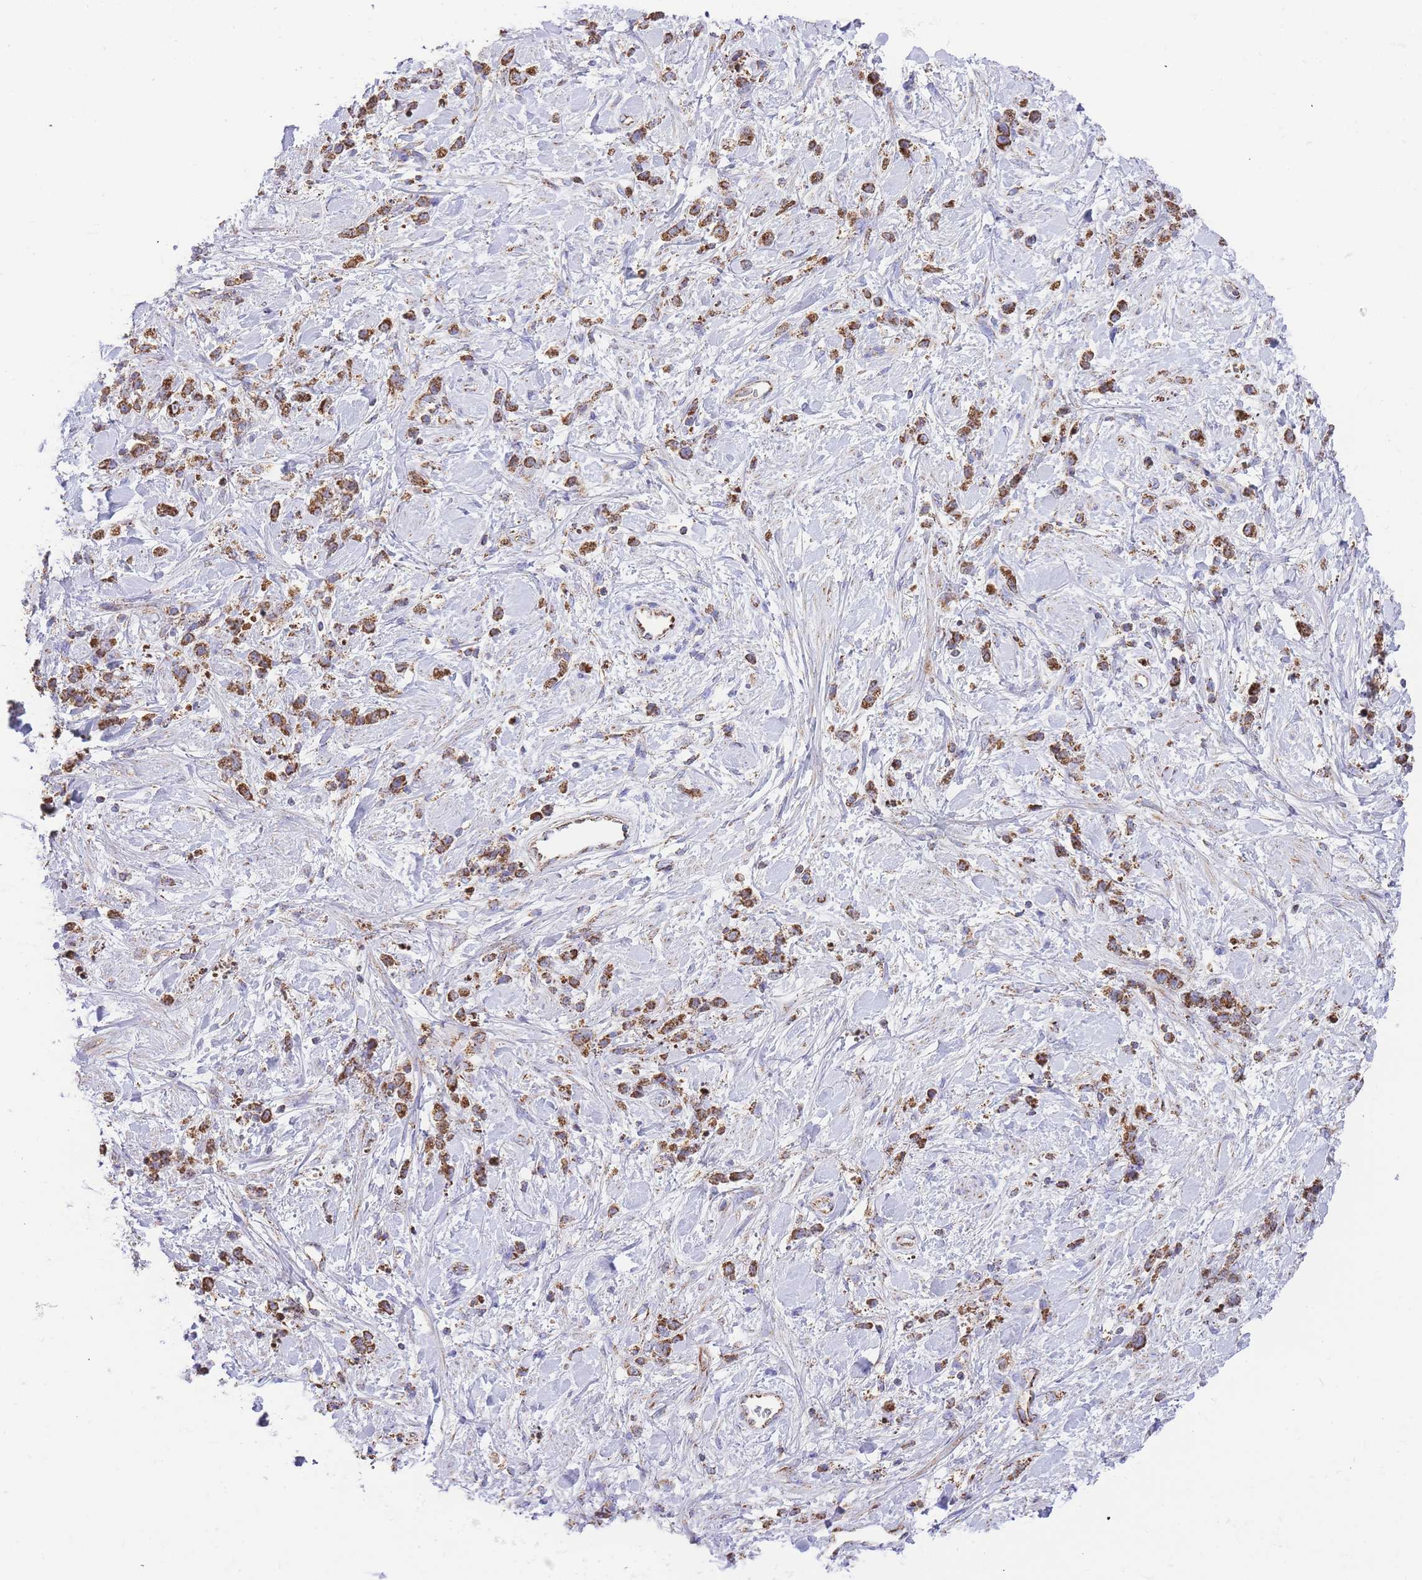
{"staining": {"intensity": "strong", "quantity": ">75%", "location": "cytoplasmic/membranous"}, "tissue": "stomach cancer", "cell_type": "Tumor cells", "image_type": "cancer", "snomed": [{"axis": "morphology", "description": "Adenocarcinoma, NOS"}, {"axis": "topography", "description": "Stomach"}], "caption": "IHC micrograph of adenocarcinoma (stomach) stained for a protein (brown), which reveals high levels of strong cytoplasmic/membranous expression in approximately >75% of tumor cells.", "gene": "GSTM1", "patient": {"sex": "female", "age": 60}}